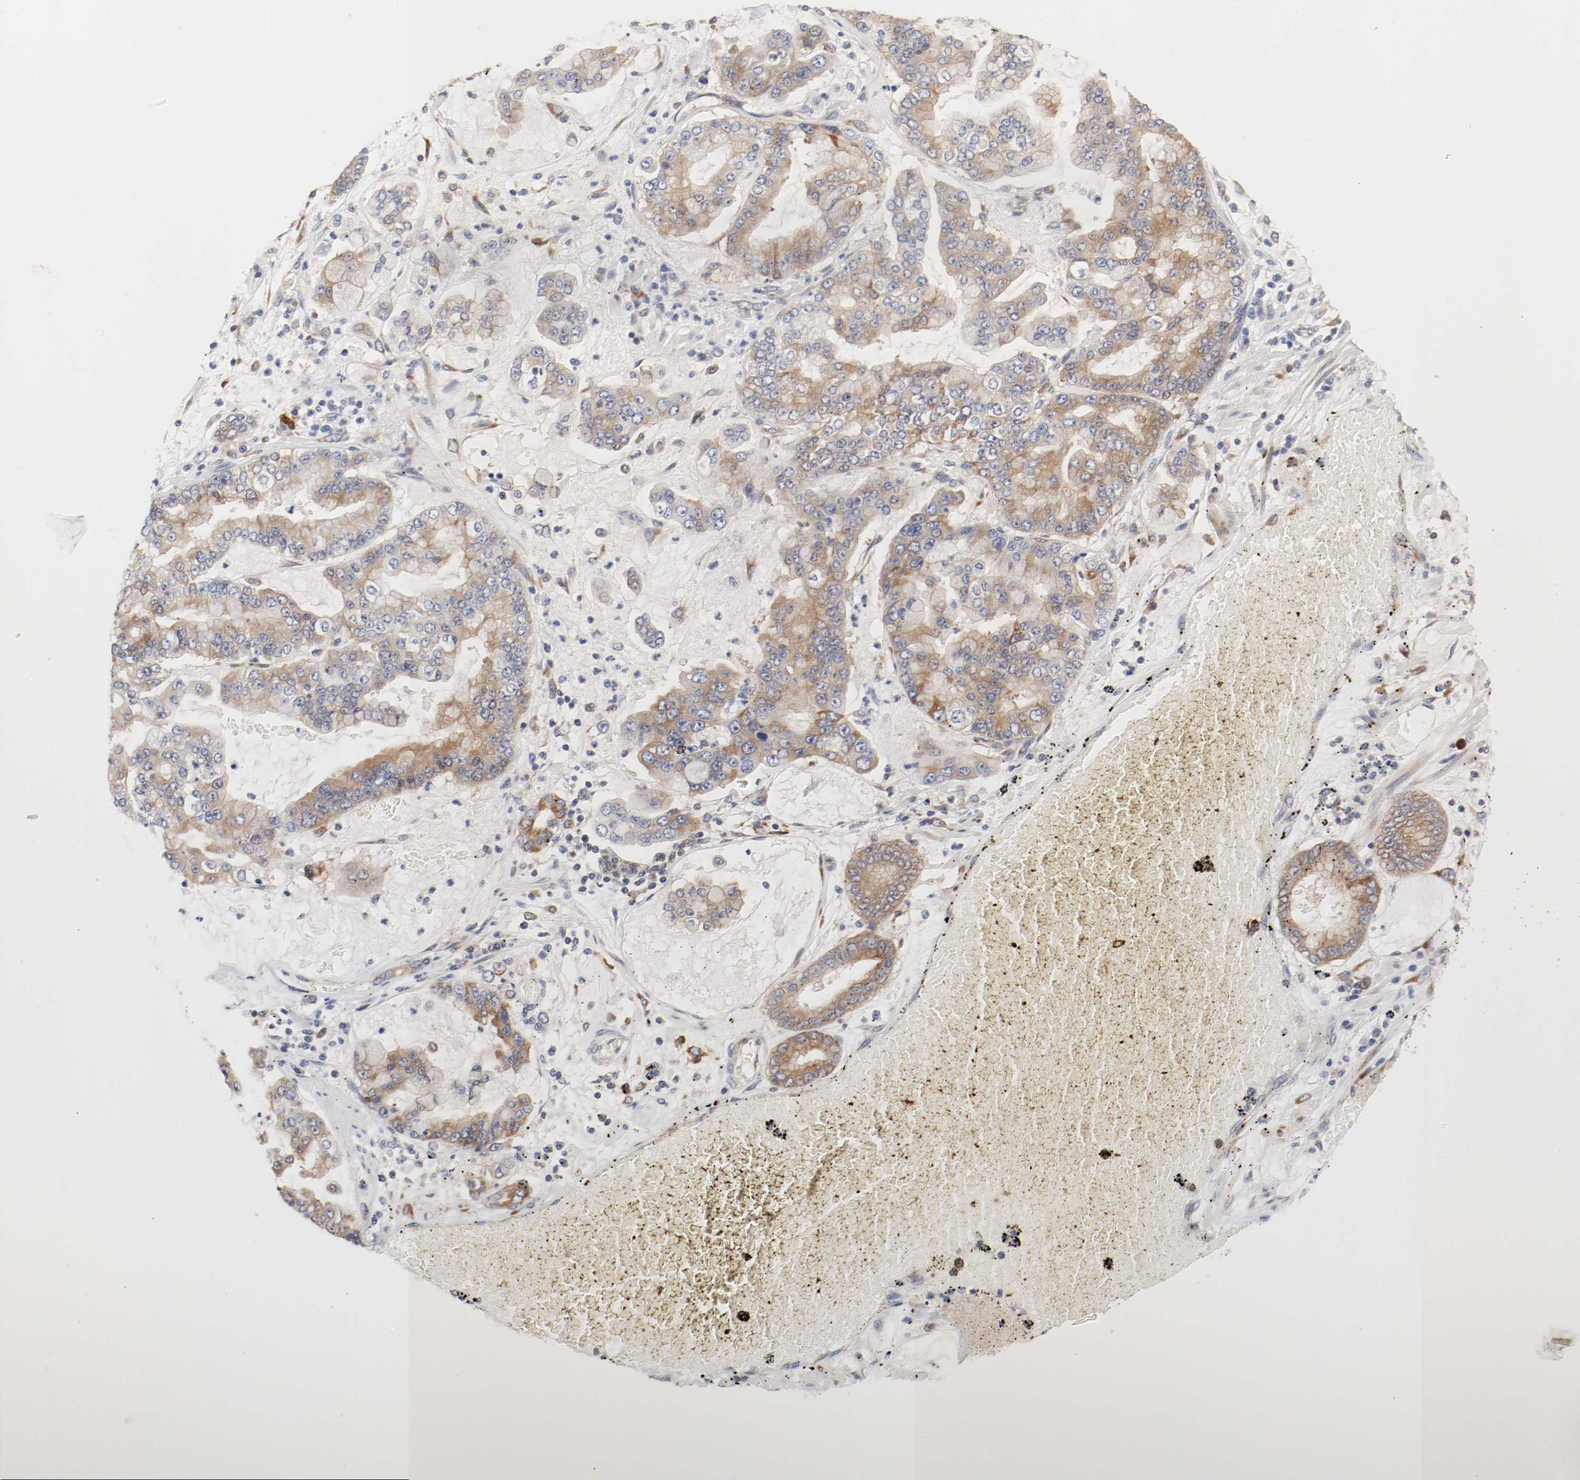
{"staining": {"intensity": "moderate", "quantity": ">75%", "location": "cytoplasmic/membranous"}, "tissue": "stomach cancer", "cell_type": "Tumor cells", "image_type": "cancer", "snomed": [{"axis": "morphology", "description": "Normal tissue, NOS"}, {"axis": "morphology", "description": "Adenocarcinoma, NOS"}, {"axis": "topography", "description": "Stomach, upper"}, {"axis": "topography", "description": "Stomach"}], "caption": "This micrograph shows immunohistochemistry staining of stomach cancer, with medium moderate cytoplasmic/membranous expression in about >75% of tumor cells.", "gene": "FKBP3", "patient": {"sex": "male", "age": 76}}